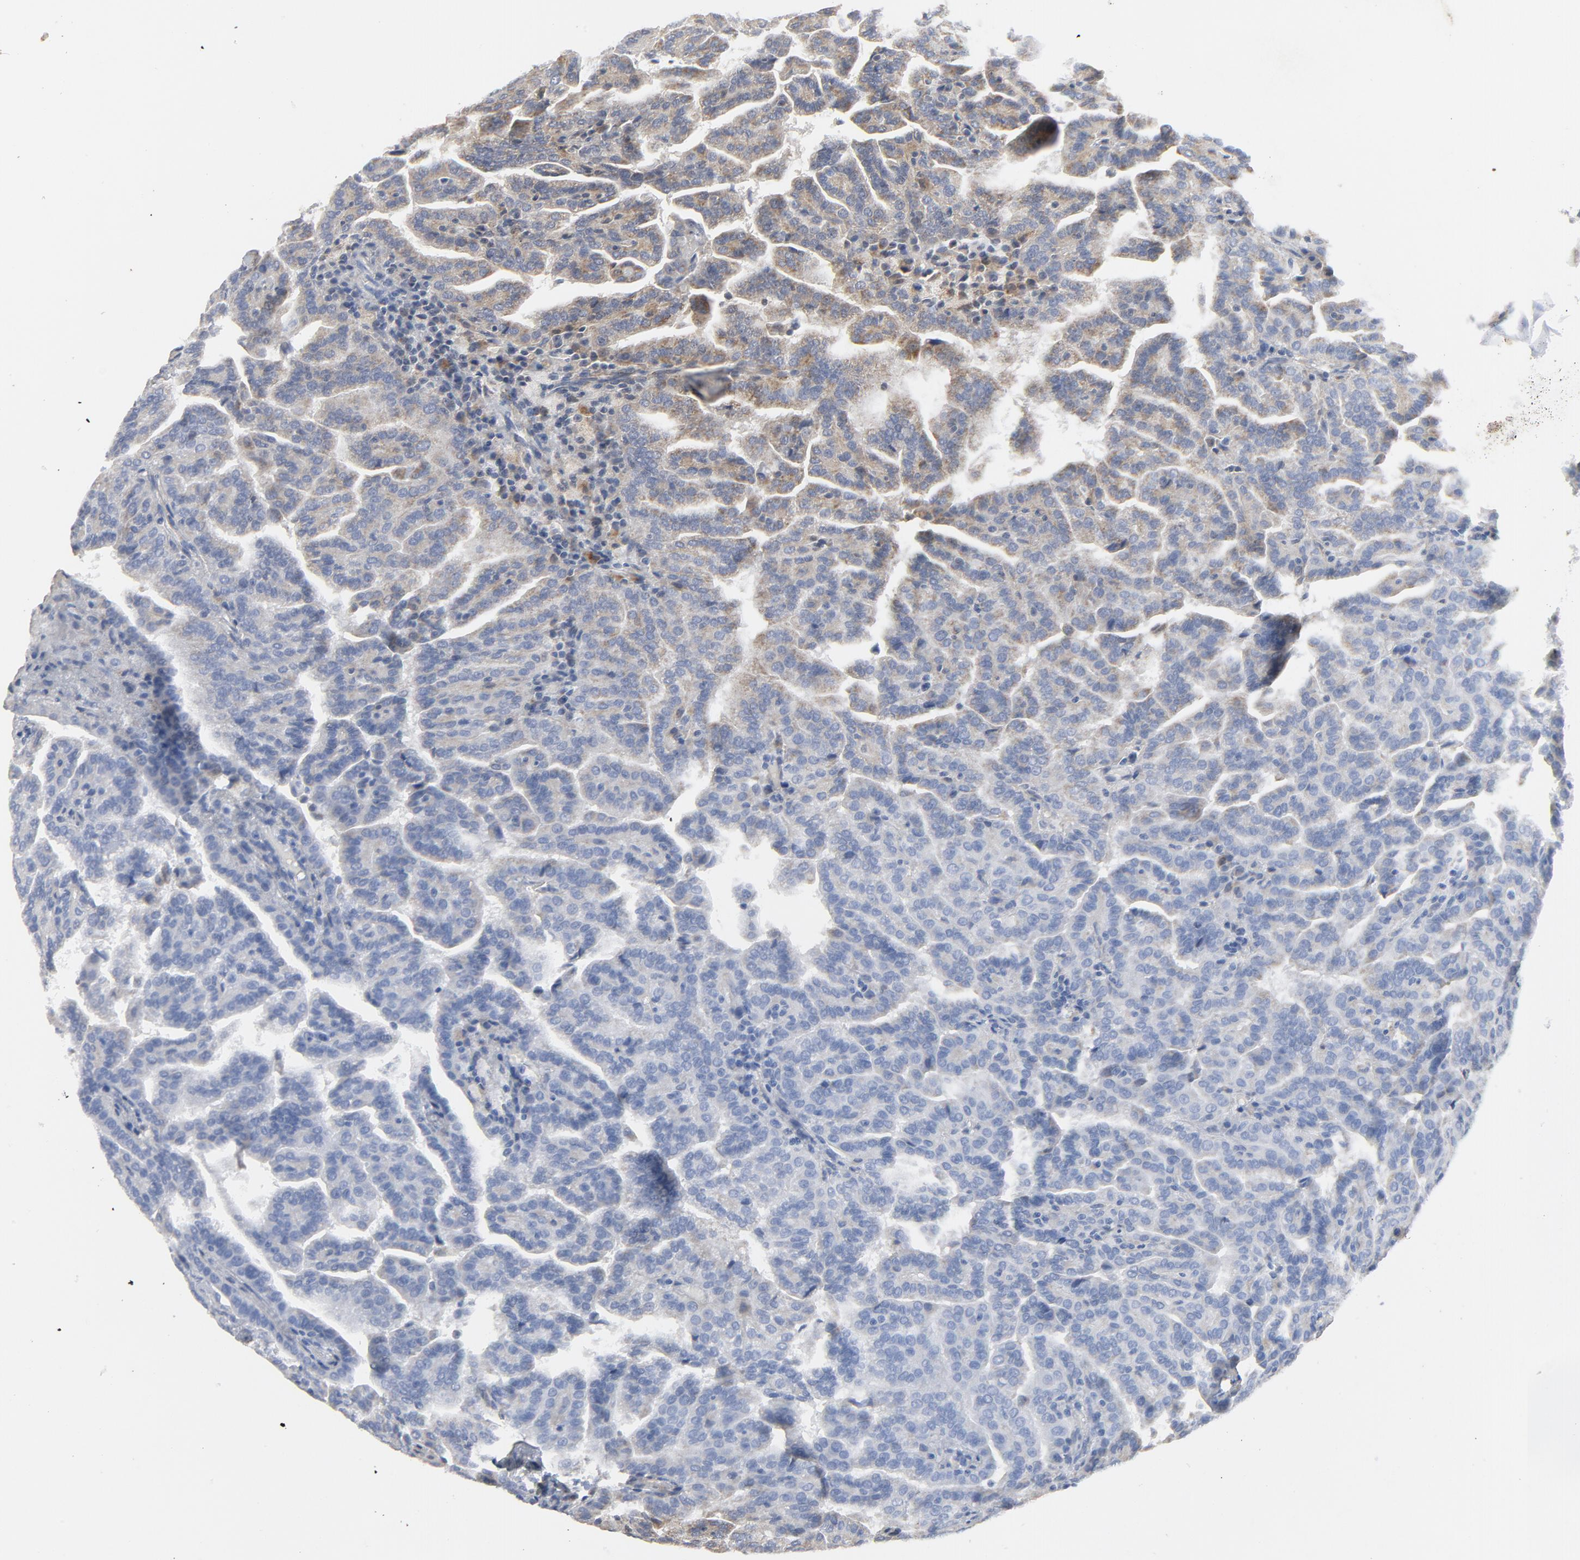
{"staining": {"intensity": "moderate", "quantity": "25%-75%", "location": "cytoplasmic/membranous"}, "tissue": "renal cancer", "cell_type": "Tumor cells", "image_type": "cancer", "snomed": [{"axis": "morphology", "description": "Adenocarcinoma, NOS"}, {"axis": "topography", "description": "Kidney"}], "caption": "Protein expression by IHC reveals moderate cytoplasmic/membranous staining in about 25%-75% of tumor cells in renal cancer.", "gene": "C14orf119", "patient": {"sex": "male", "age": 61}}